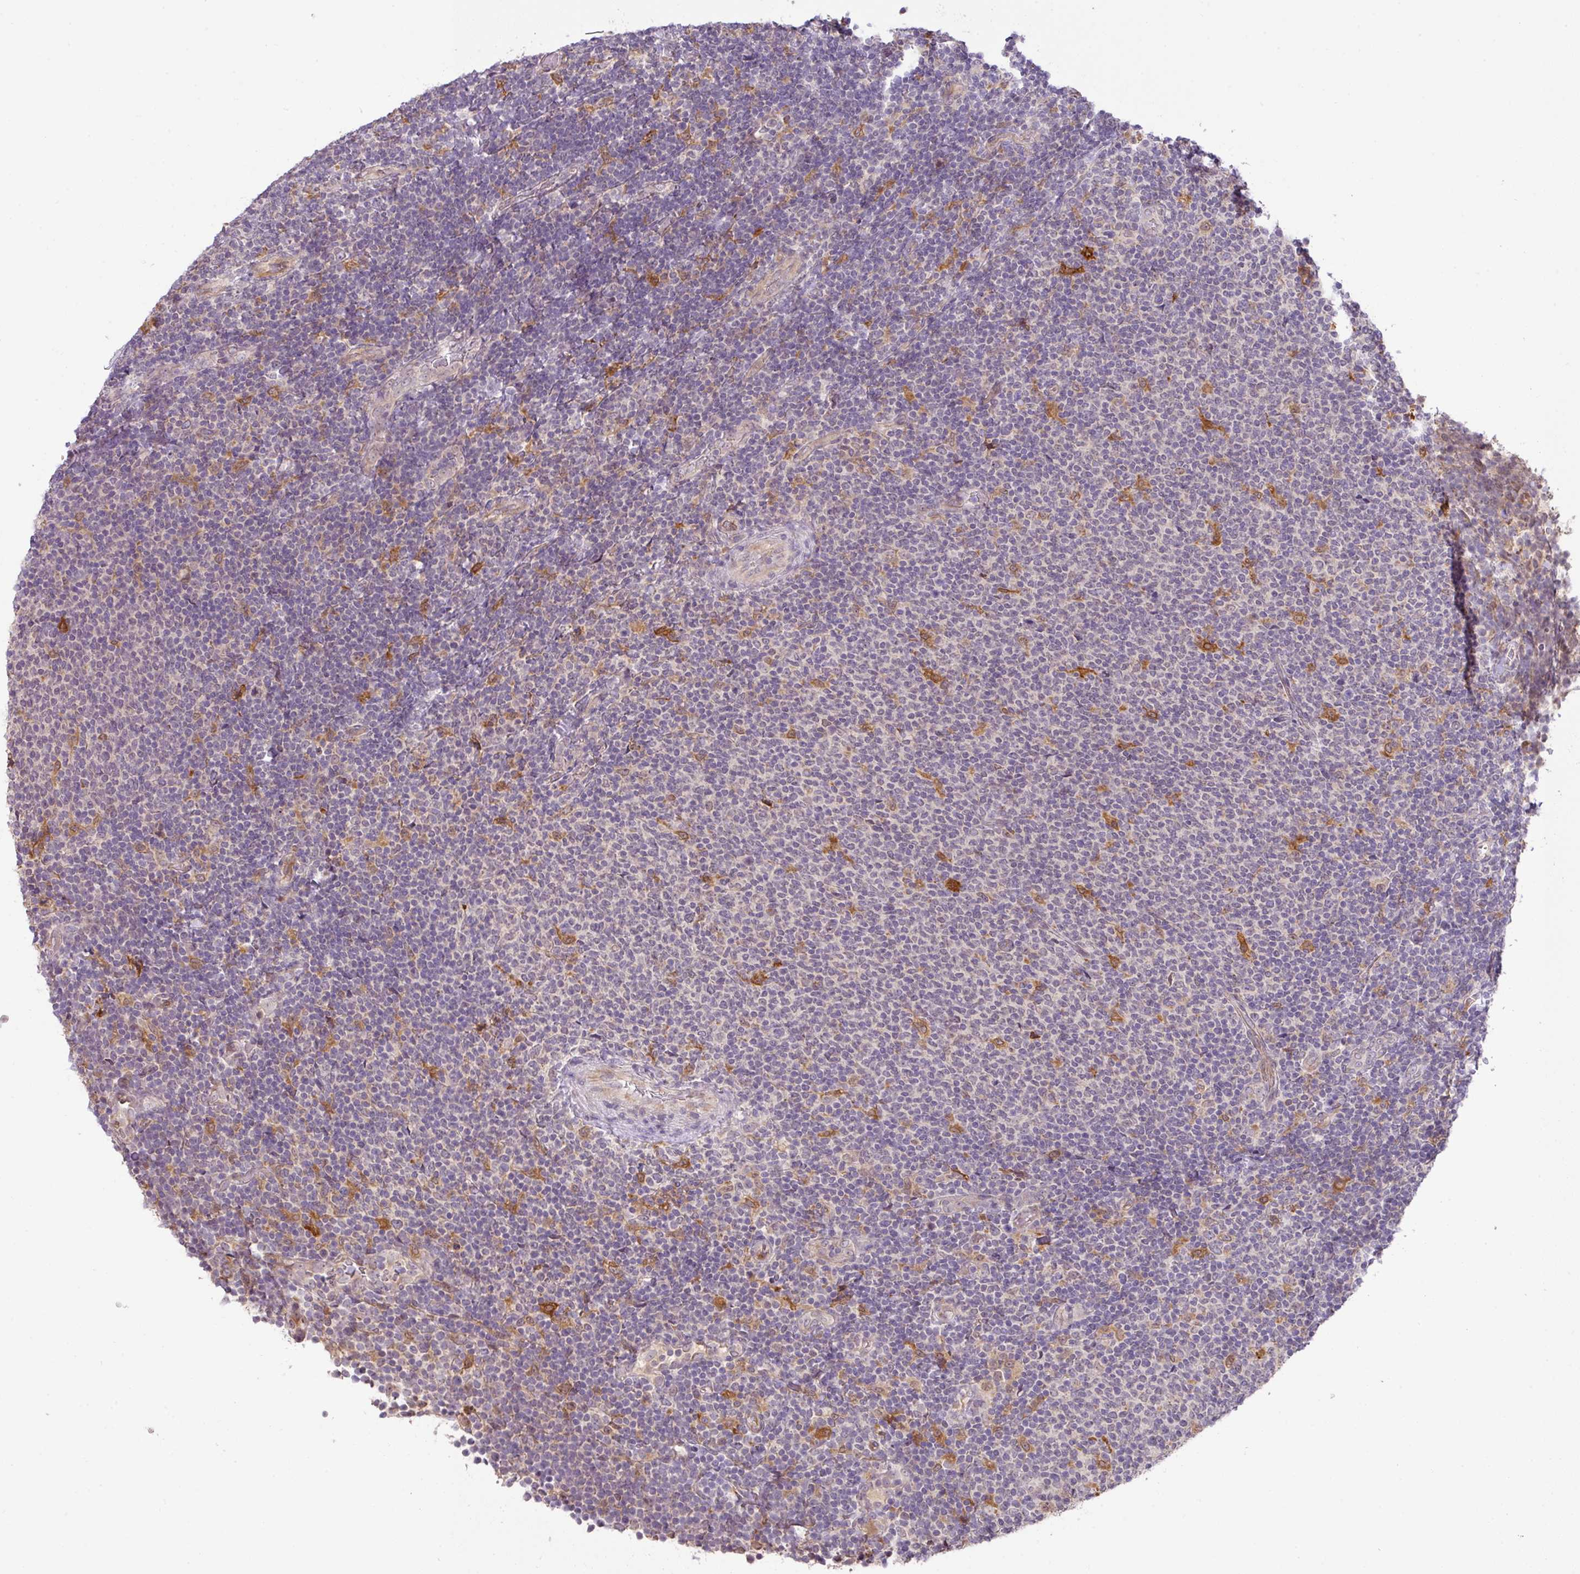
{"staining": {"intensity": "negative", "quantity": "none", "location": "none"}, "tissue": "lymphoma", "cell_type": "Tumor cells", "image_type": "cancer", "snomed": [{"axis": "morphology", "description": "Malignant lymphoma, non-Hodgkin's type, Low grade"}, {"axis": "topography", "description": "Lymph node"}], "caption": "High power microscopy histopathology image of an immunohistochemistry (IHC) micrograph of low-grade malignant lymphoma, non-Hodgkin's type, revealing no significant staining in tumor cells.", "gene": "GCNT7", "patient": {"sex": "male", "age": 52}}